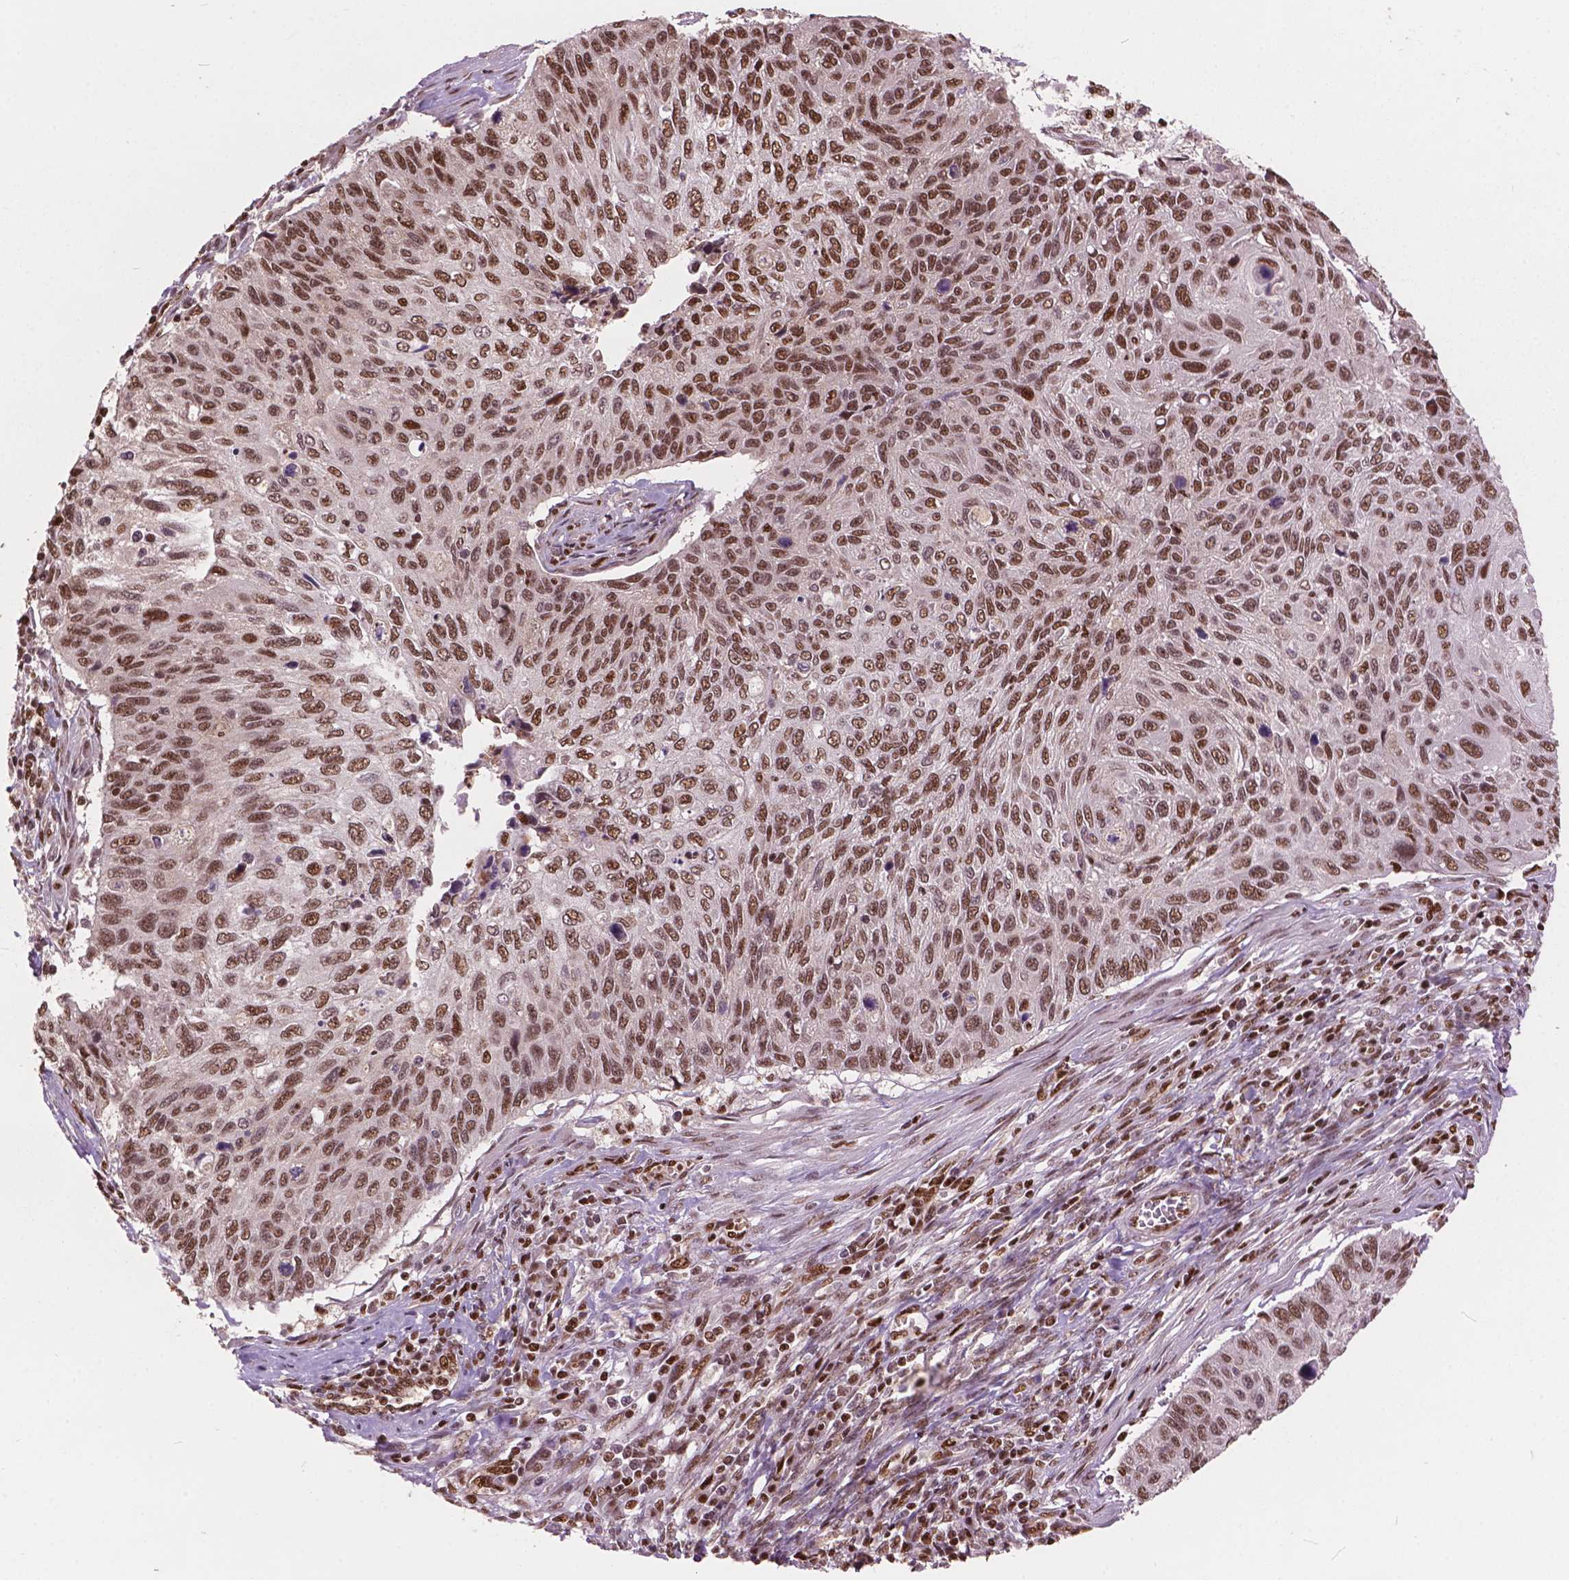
{"staining": {"intensity": "moderate", "quantity": ">75%", "location": "nuclear"}, "tissue": "cervical cancer", "cell_type": "Tumor cells", "image_type": "cancer", "snomed": [{"axis": "morphology", "description": "Squamous cell carcinoma, NOS"}, {"axis": "topography", "description": "Cervix"}], "caption": "About >75% of tumor cells in human cervical squamous cell carcinoma display moderate nuclear protein expression as visualized by brown immunohistochemical staining.", "gene": "ANP32B", "patient": {"sex": "female", "age": 70}}